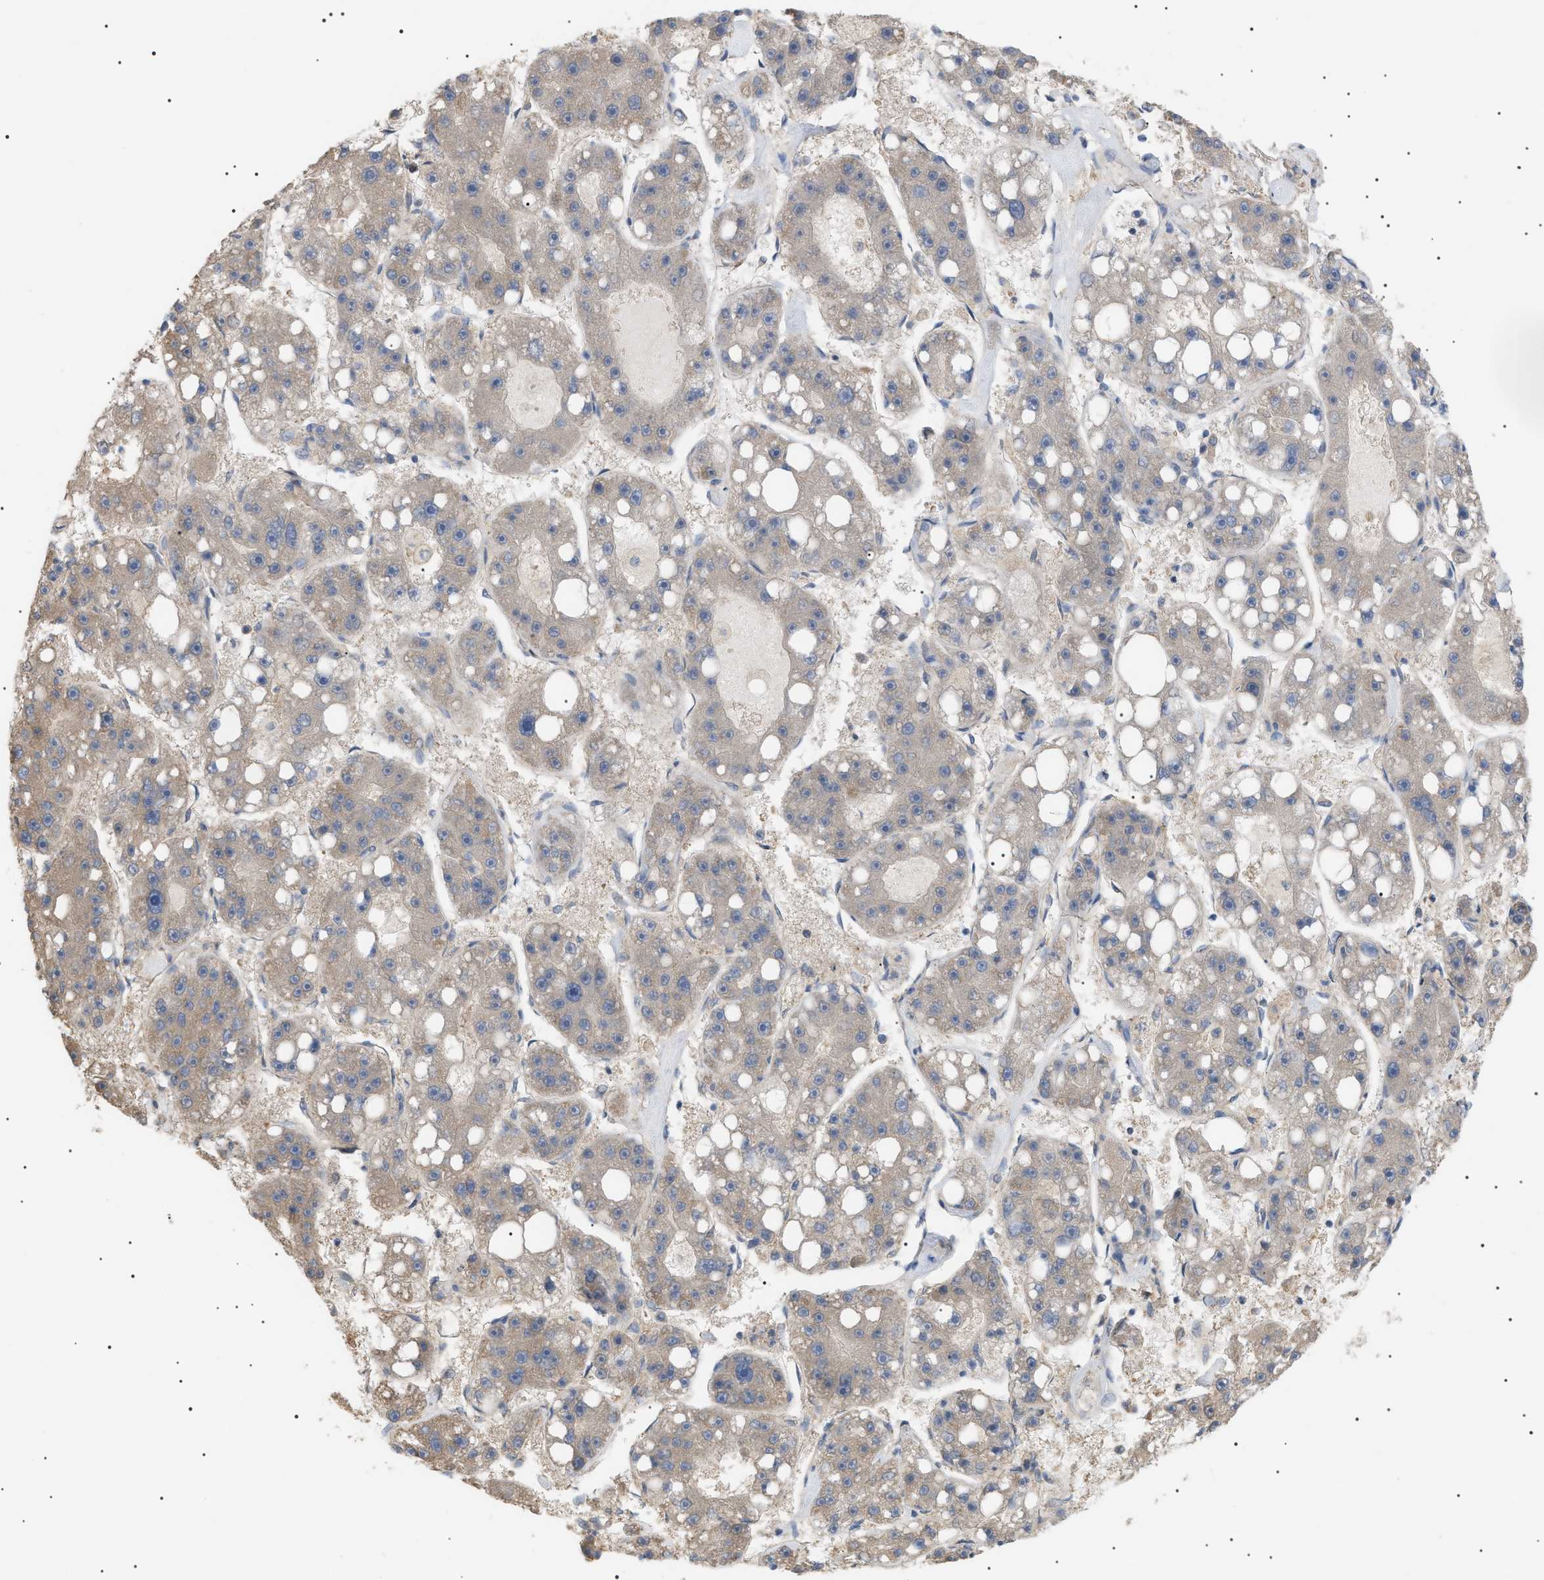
{"staining": {"intensity": "weak", "quantity": "<25%", "location": "cytoplasmic/membranous"}, "tissue": "liver cancer", "cell_type": "Tumor cells", "image_type": "cancer", "snomed": [{"axis": "morphology", "description": "Carcinoma, Hepatocellular, NOS"}, {"axis": "topography", "description": "Liver"}], "caption": "High power microscopy histopathology image of an IHC photomicrograph of liver hepatocellular carcinoma, revealing no significant expression in tumor cells.", "gene": "IRS2", "patient": {"sex": "female", "age": 61}}